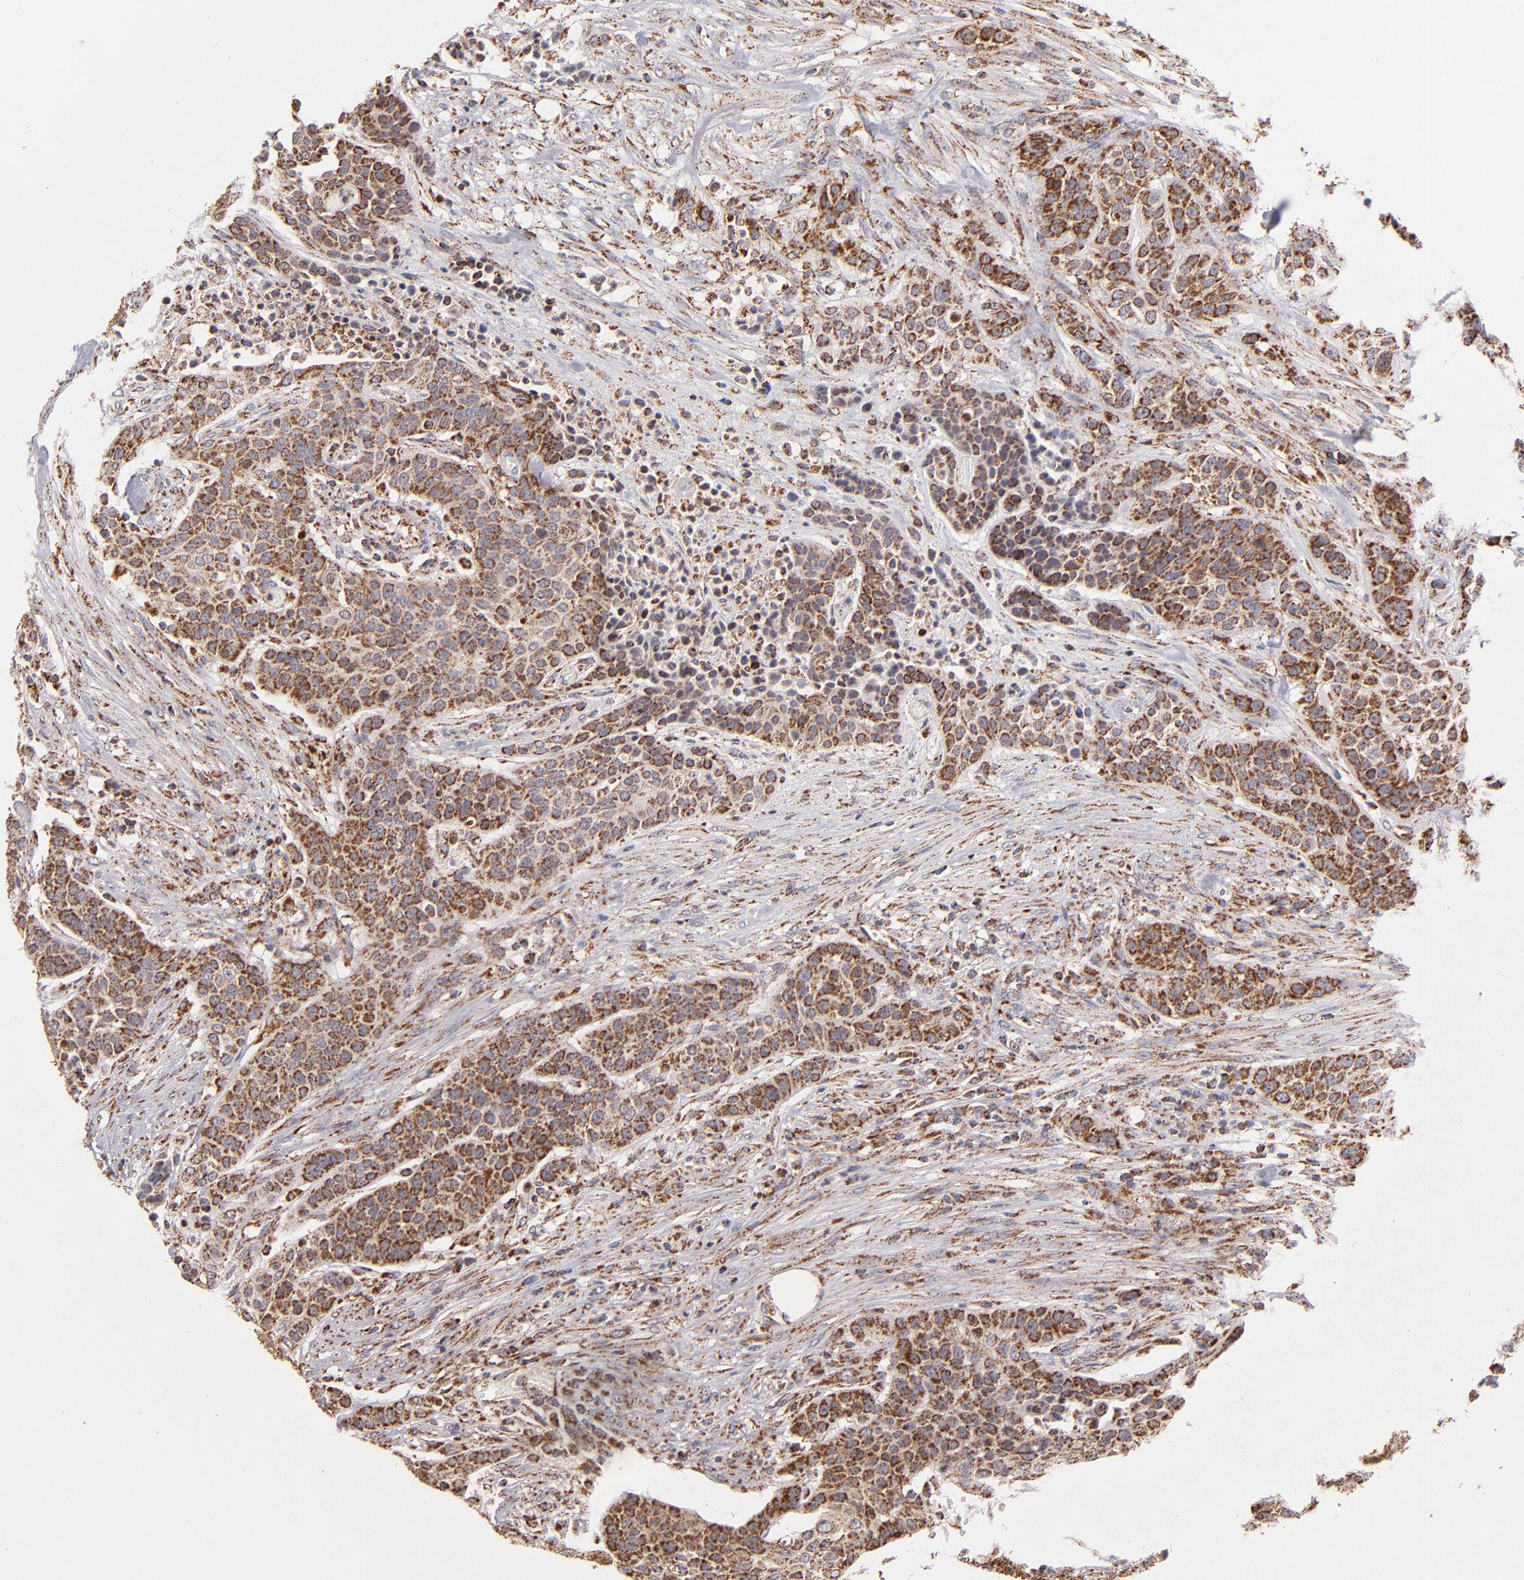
{"staining": {"intensity": "strong", "quantity": ">75%", "location": "cytoplasmic/membranous"}, "tissue": "urothelial cancer", "cell_type": "Tumor cells", "image_type": "cancer", "snomed": [{"axis": "morphology", "description": "Urothelial carcinoma, High grade"}, {"axis": "topography", "description": "Urinary bladder"}], "caption": "A high amount of strong cytoplasmic/membranous expression is identified in approximately >75% of tumor cells in urothelial carcinoma (high-grade) tissue. The staining is performed using DAB (3,3'-diaminobenzidine) brown chromogen to label protein expression. The nuclei are counter-stained blue using hematoxylin.", "gene": "DLST", "patient": {"sex": "male", "age": 74}}